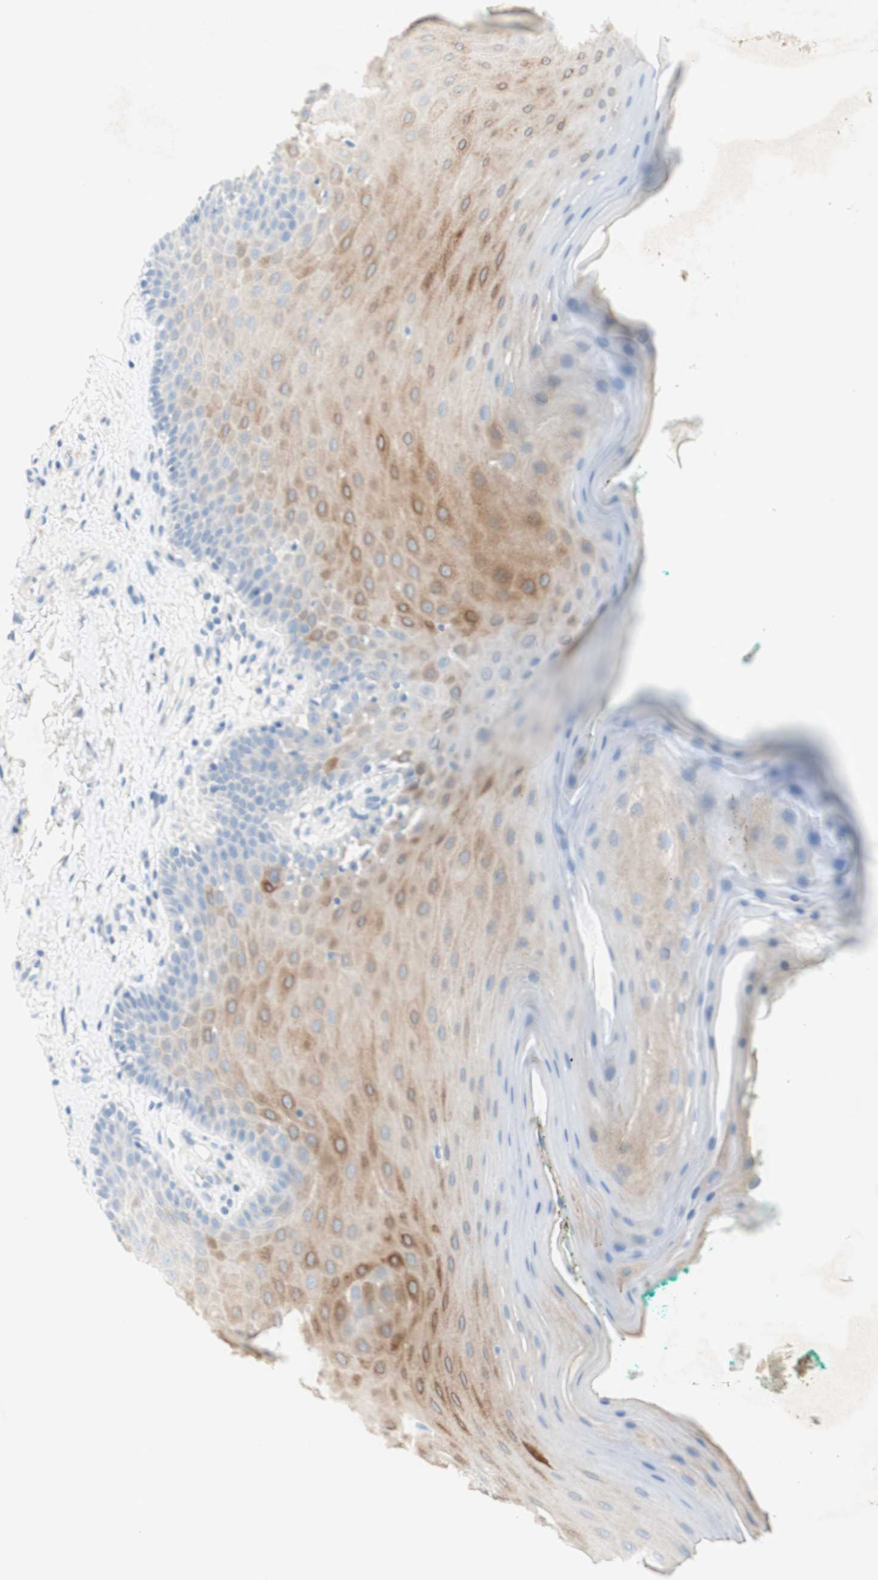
{"staining": {"intensity": "weak", "quantity": "25%-75%", "location": "cytoplasmic/membranous"}, "tissue": "oral mucosa", "cell_type": "Squamous epithelial cells", "image_type": "normal", "snomed": [{"axis": "morphology", "description": "Normal tissue, NOS"}, {"axis": "topography", "description": "Skeletal muscle"}, {"axis": "topography", "description": "Oral tissue"}], "caption": "This is an image of immunohistochemistry (IHC) staining of benign oral mucosa, which shows weak positivity in the cytoplasmic/membranous of squamous epithelial cells.", "gene": "POLR2J3", "patient": {"sex": "male", "age": 58}}